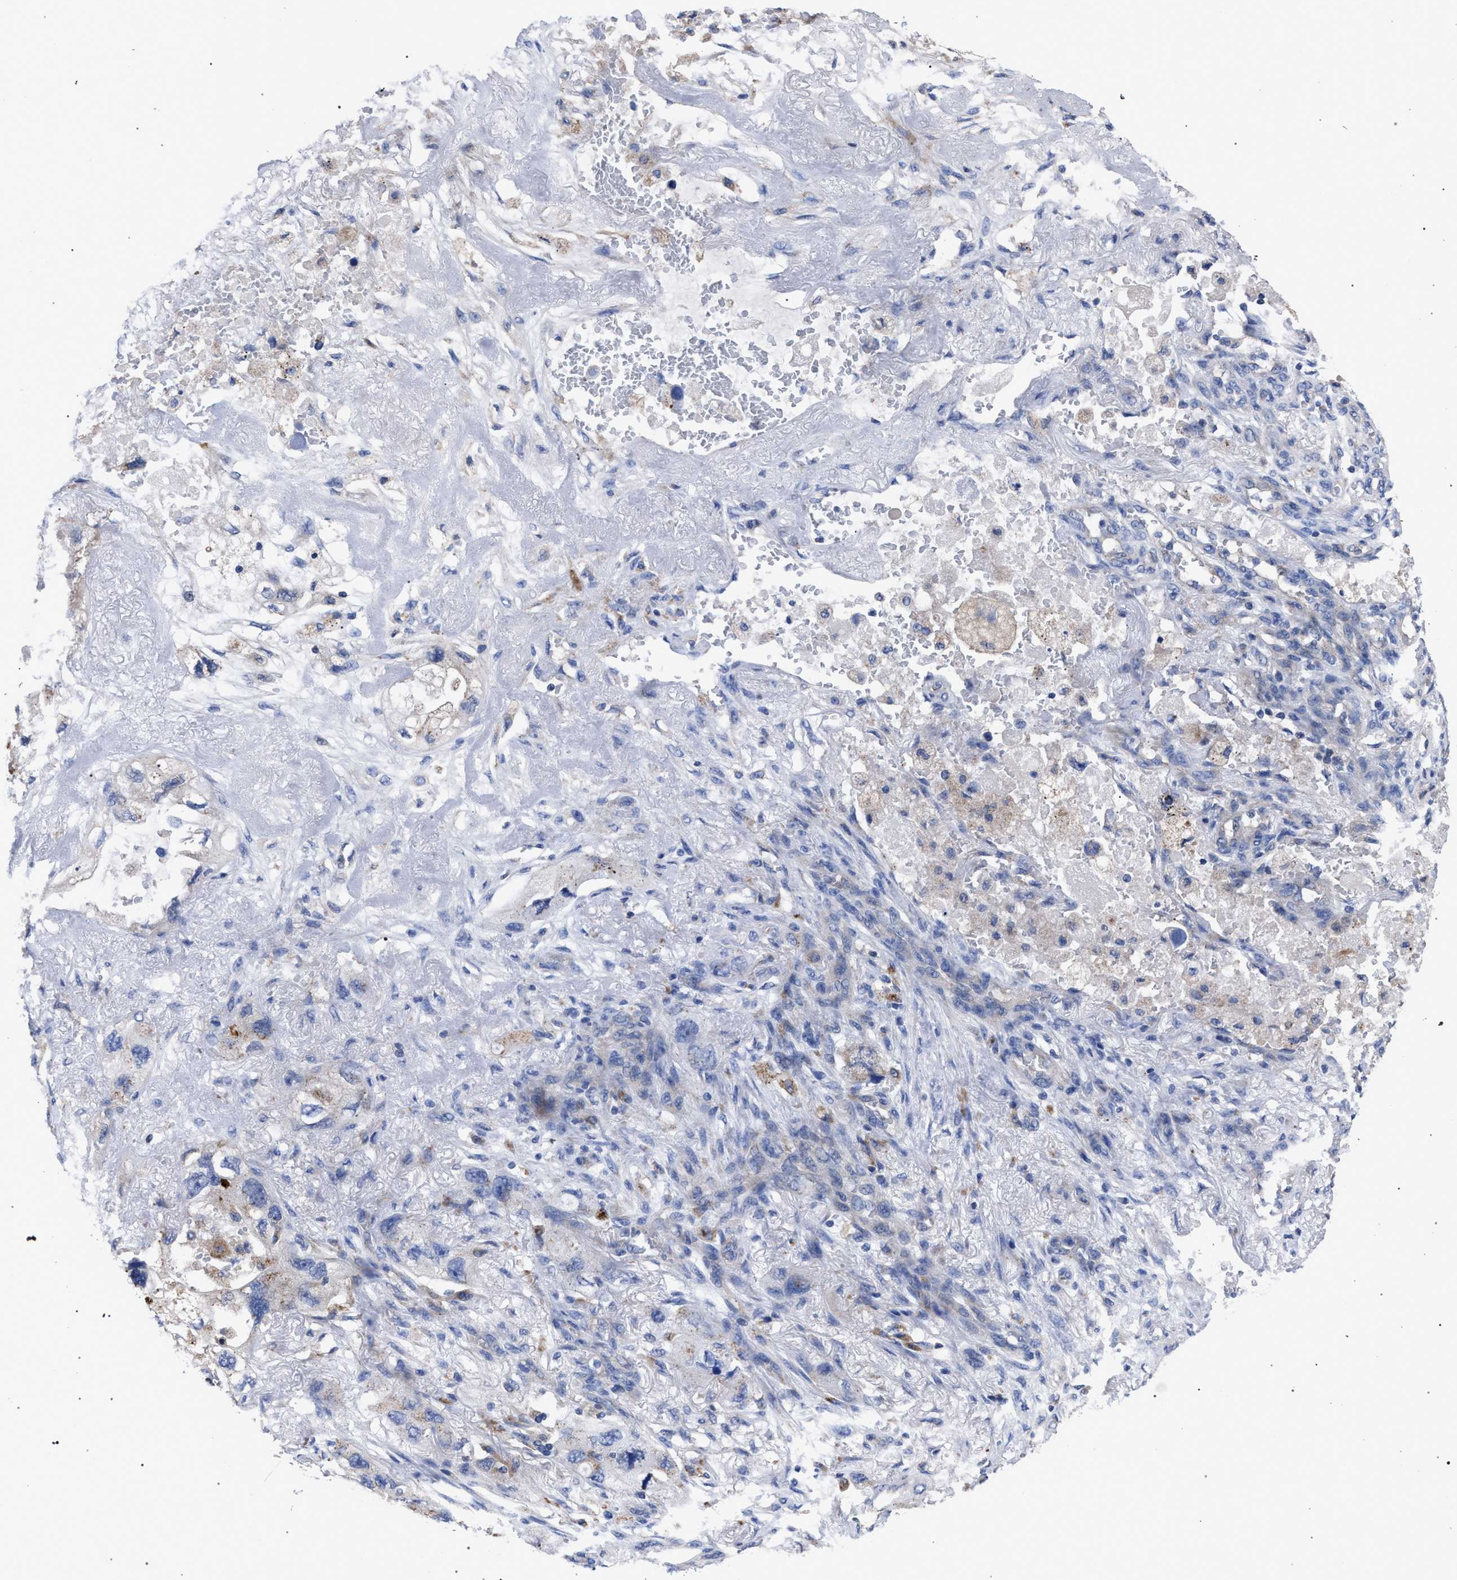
{"staining": {"intensity": "negative", "quantity": "none", "location": "none"}, "tissue": "lung cancer", "cell_type": "Tumor cells", "image_type": "cancer", "snomed": [{"axis": "morphology", "description": "Squamous cell carcinoma, NOS"}, {"axis": "topography", "description": "Lung"}], "caption": "The micrograph demonstrates no significant expression in tumor cells of lung squamous cell carcinoma.", "gene": "GMPR", "patient": {"sex": "female", "age": 73}}